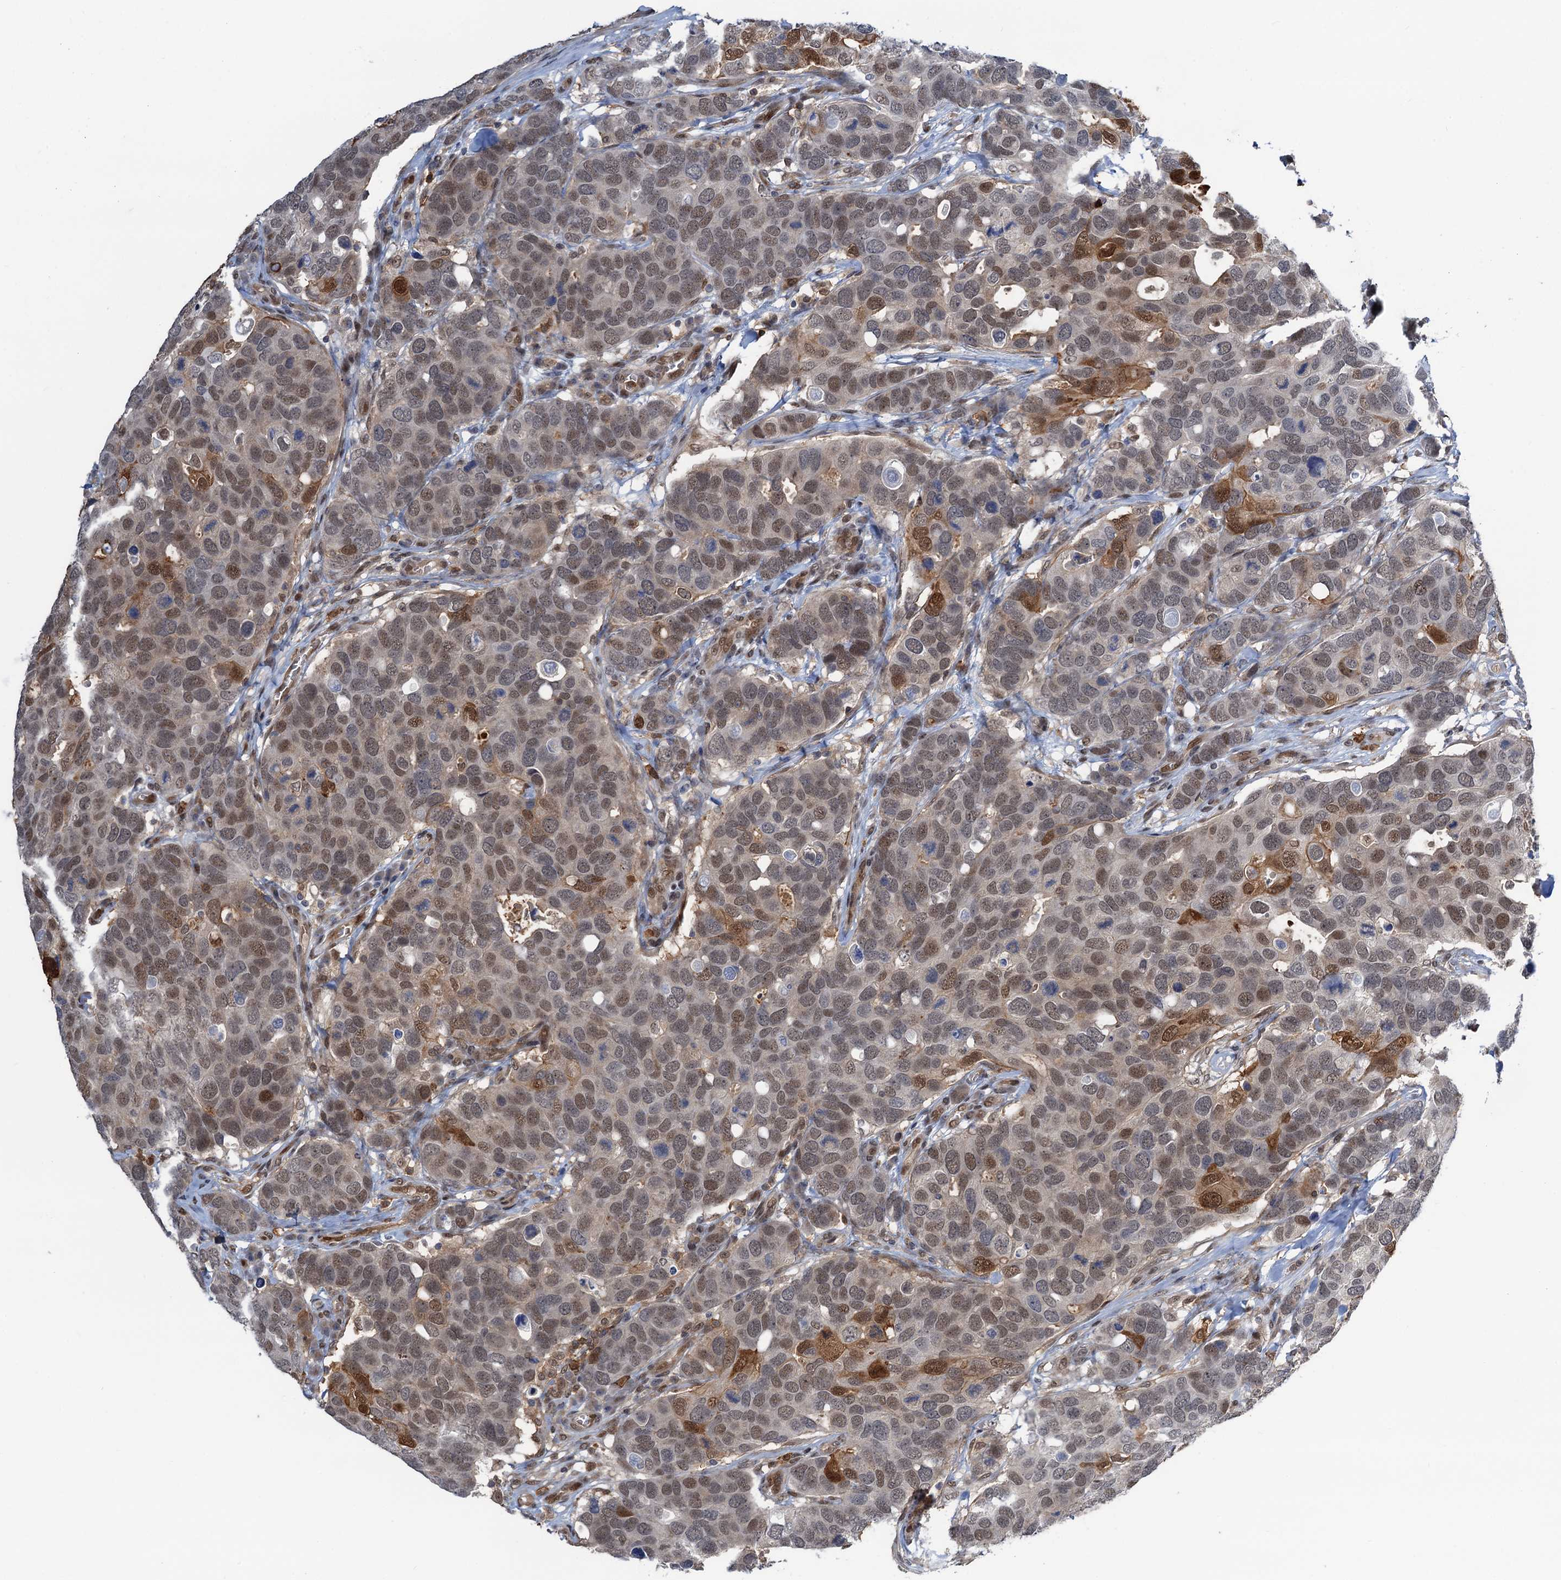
{"staining": {"intensity": "moderate", "quantity": "25%-75%", "location": "nuclear"}, "tissue": "breast cancer", "cell_type": "Tumor cells", "image_type": "cancer", "snomed": [{"axis": "morphology", "description": "Duct carcinoma"}, {"axis": "topography", "description": "Breast"}], "caption": "Brown immunohistochemical staining in human breast cancer (invasive ductal carcinoma) reveals moderate nuclear expression in about 25%-75% of tumor cells.", "gene": "ZNF609", "patient": {"sex": "female", "age": 83}}